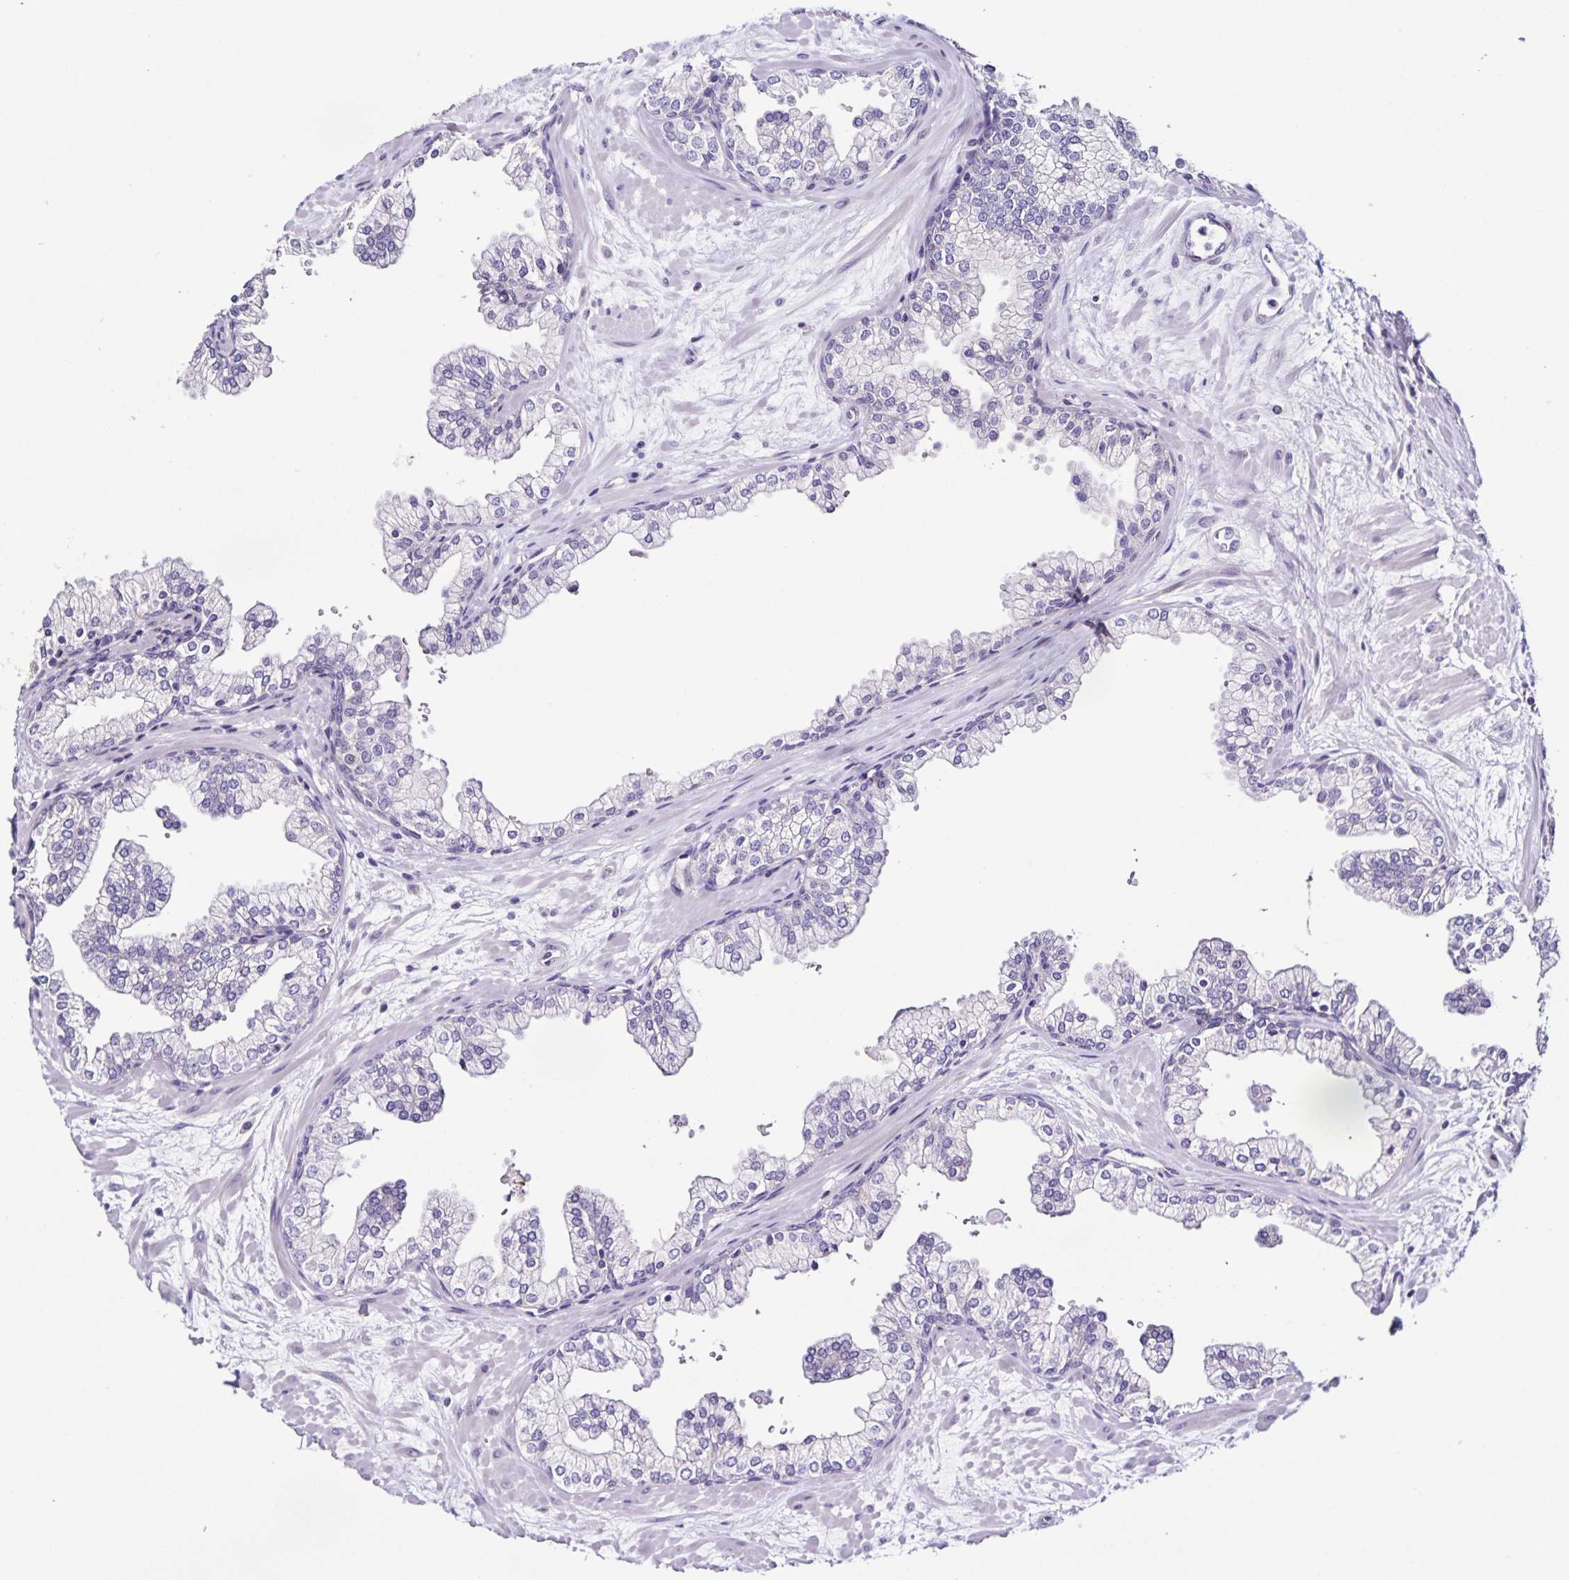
{"staining": {"intensity": "negative", "quantity": "none", "location": "none"}, "tissue": "prostate", "cell_type": "Glandular cells", "image_type": "normal", "snomed": [{"axis": "morphology", "description": "Normal tissue, NOS"}, {"axis": "topography", "description": "Prostate"}, {"axis": "topography", "description": "Peripheral nerve tissue"}], "caption": "Immunohistochemistry (IHC) of benign prostate shows no expression in glandular cells.", "gene": "RNFT2", "patient": {"sex": "male", "age": 61}}